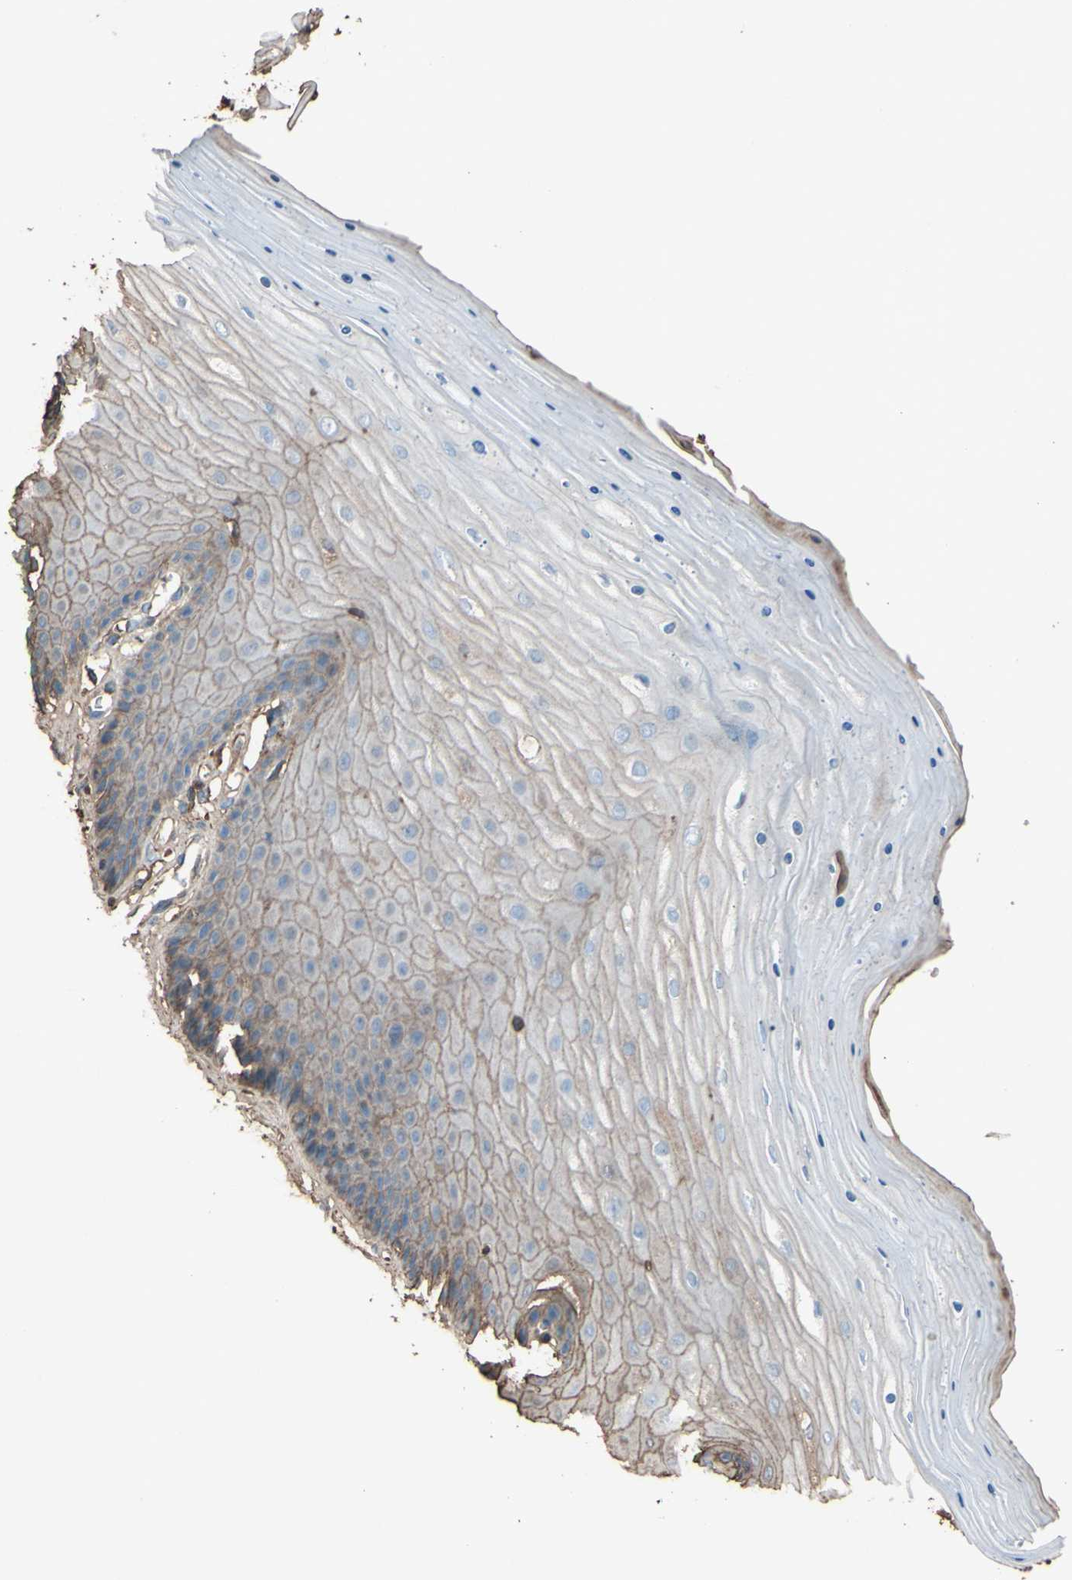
{"staining": {"intensity": "moderate", "quantity": "<25%", "location": "cytoplasmic/membranous"}, "tissue": "cervix", "cell_type": "Squamous epithelial cells", "image_type": "normal", "snomed": [{"axis": "morphology", "description": "Normal tissue, NOS"}, {"axis": "topography", "description": "Cervix"}], "caption": "Benign cervix exhibits moderate cytoplasmic/membranous staining in approximately <25% of squamous epithelial cells, visualized by immunohistochemistry.", "gene": "PTGDS", "patient": {"sex": "female", "age": 55}}